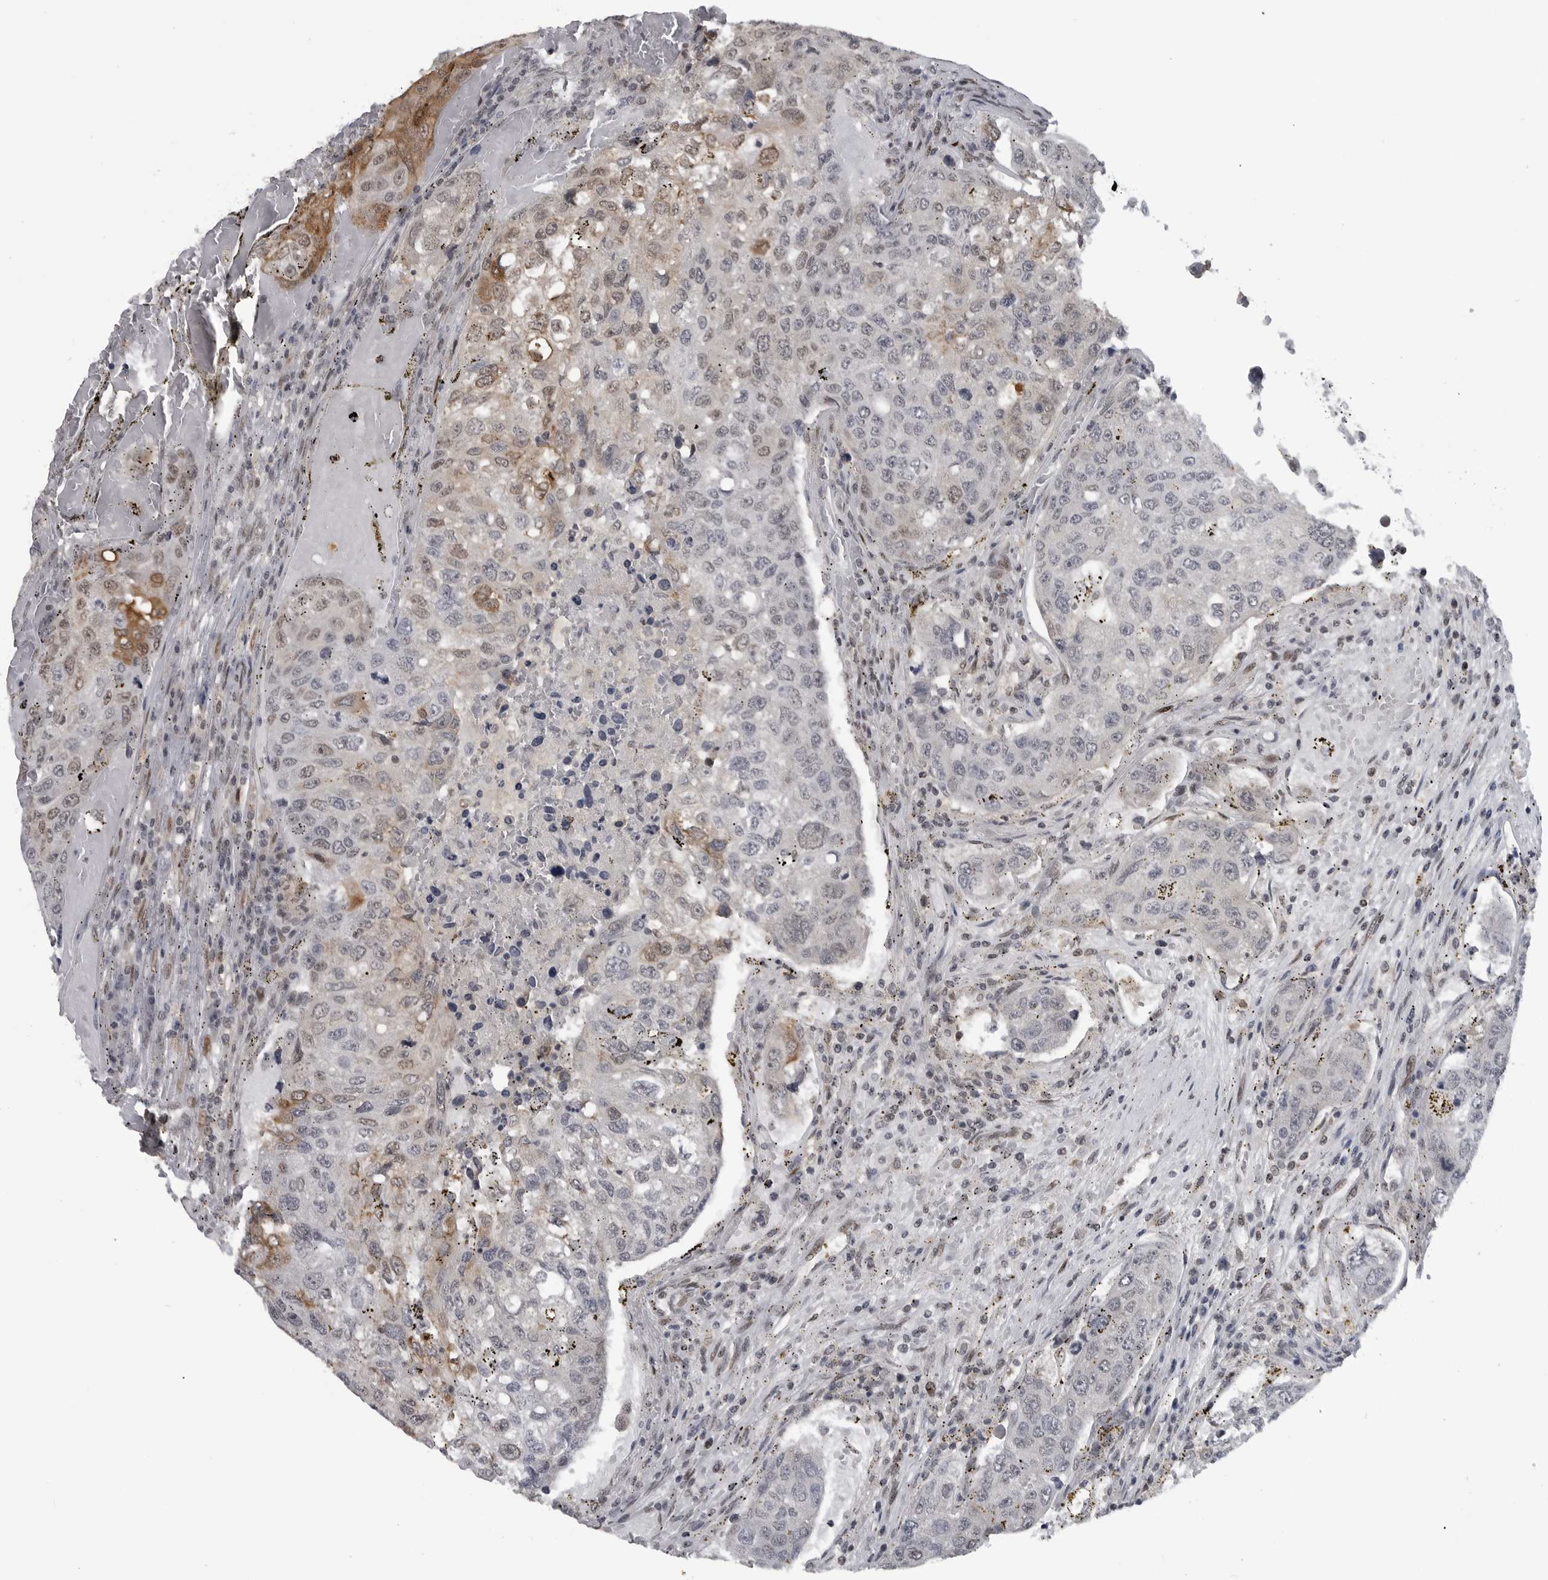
{"staining": {"intensity": "weak", "quantity": "<25%", "location": "nuclear"}, "tissue": "urothelial cancer", "cell_type": "Tumor cells", "image_type": "cancer", "snomed": [{"axis": "morphology", "description": "Urothelial carcinoma, High grade"}, {"axis": "topography", "description": "Lymph node"}, {"axis": "topography", "description": "Urinary bladder"}], "caption": "Human high-grade urothelial carcinoma stained for a protein using immunohistochemistry (IHC) reveals no expression in tumor cells.", "gene": "C8orf58", "patient": {"sex": "male", "age": 51}}